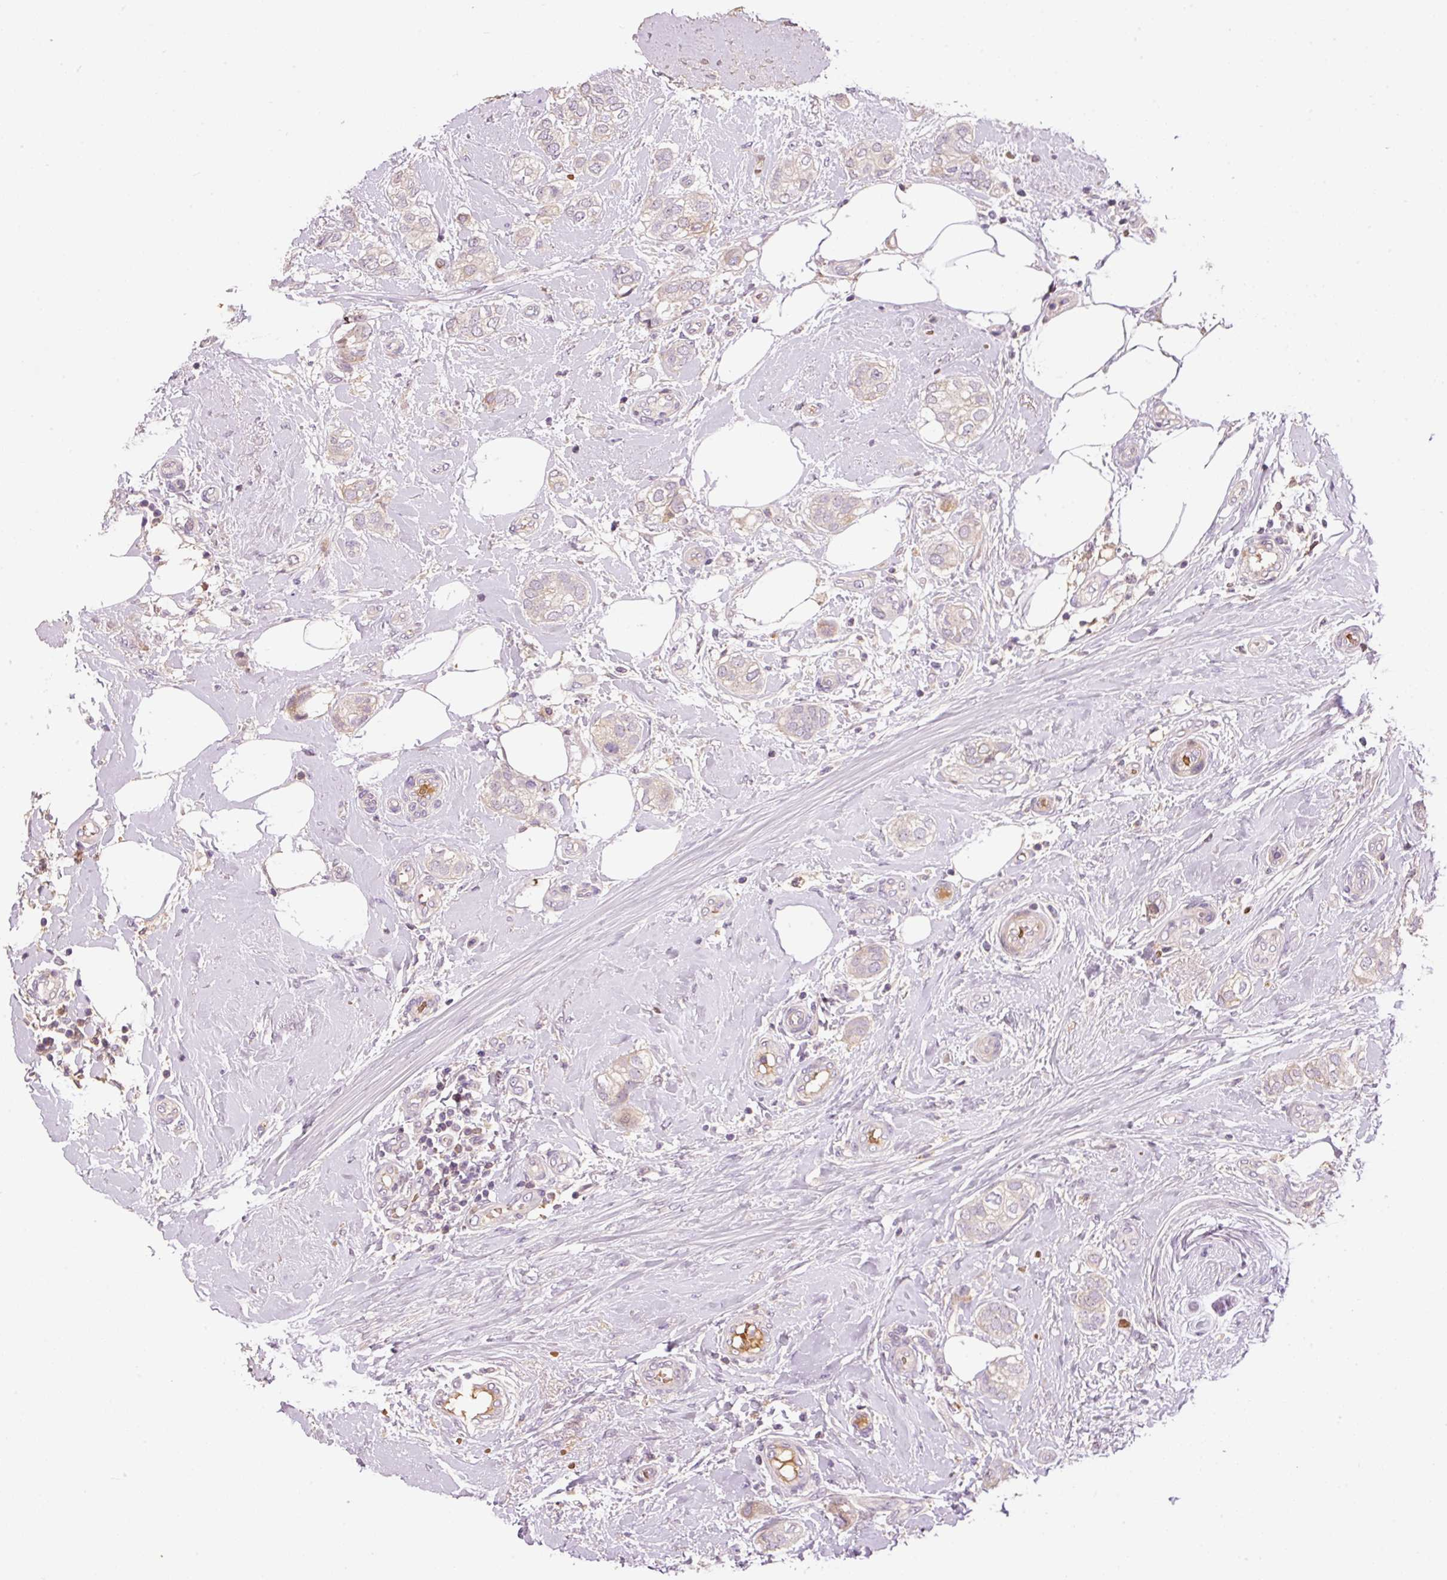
{"staining": {"intensity": "negative", "quantity": "none", "location": "none"}, "tissue": "breast cancer", "cell_type": "Tumor cells", "image_type": "cancer", "snomed": [{"axis": "morphology", "description": "Duct carcinoma"}, {"axis": "topography", "description": "Breast"}], "caption": "High magnification brightfield microscopy of invasive ductal carcinoma (breast) stained with DAB (3,3'-diaminobenzidine) (brown) and counterstained with hematoxylin (blue): tumor cells show no significant positivity.", "gene": "CMTM8", "patient": {"sex": "female", "age": 73}}